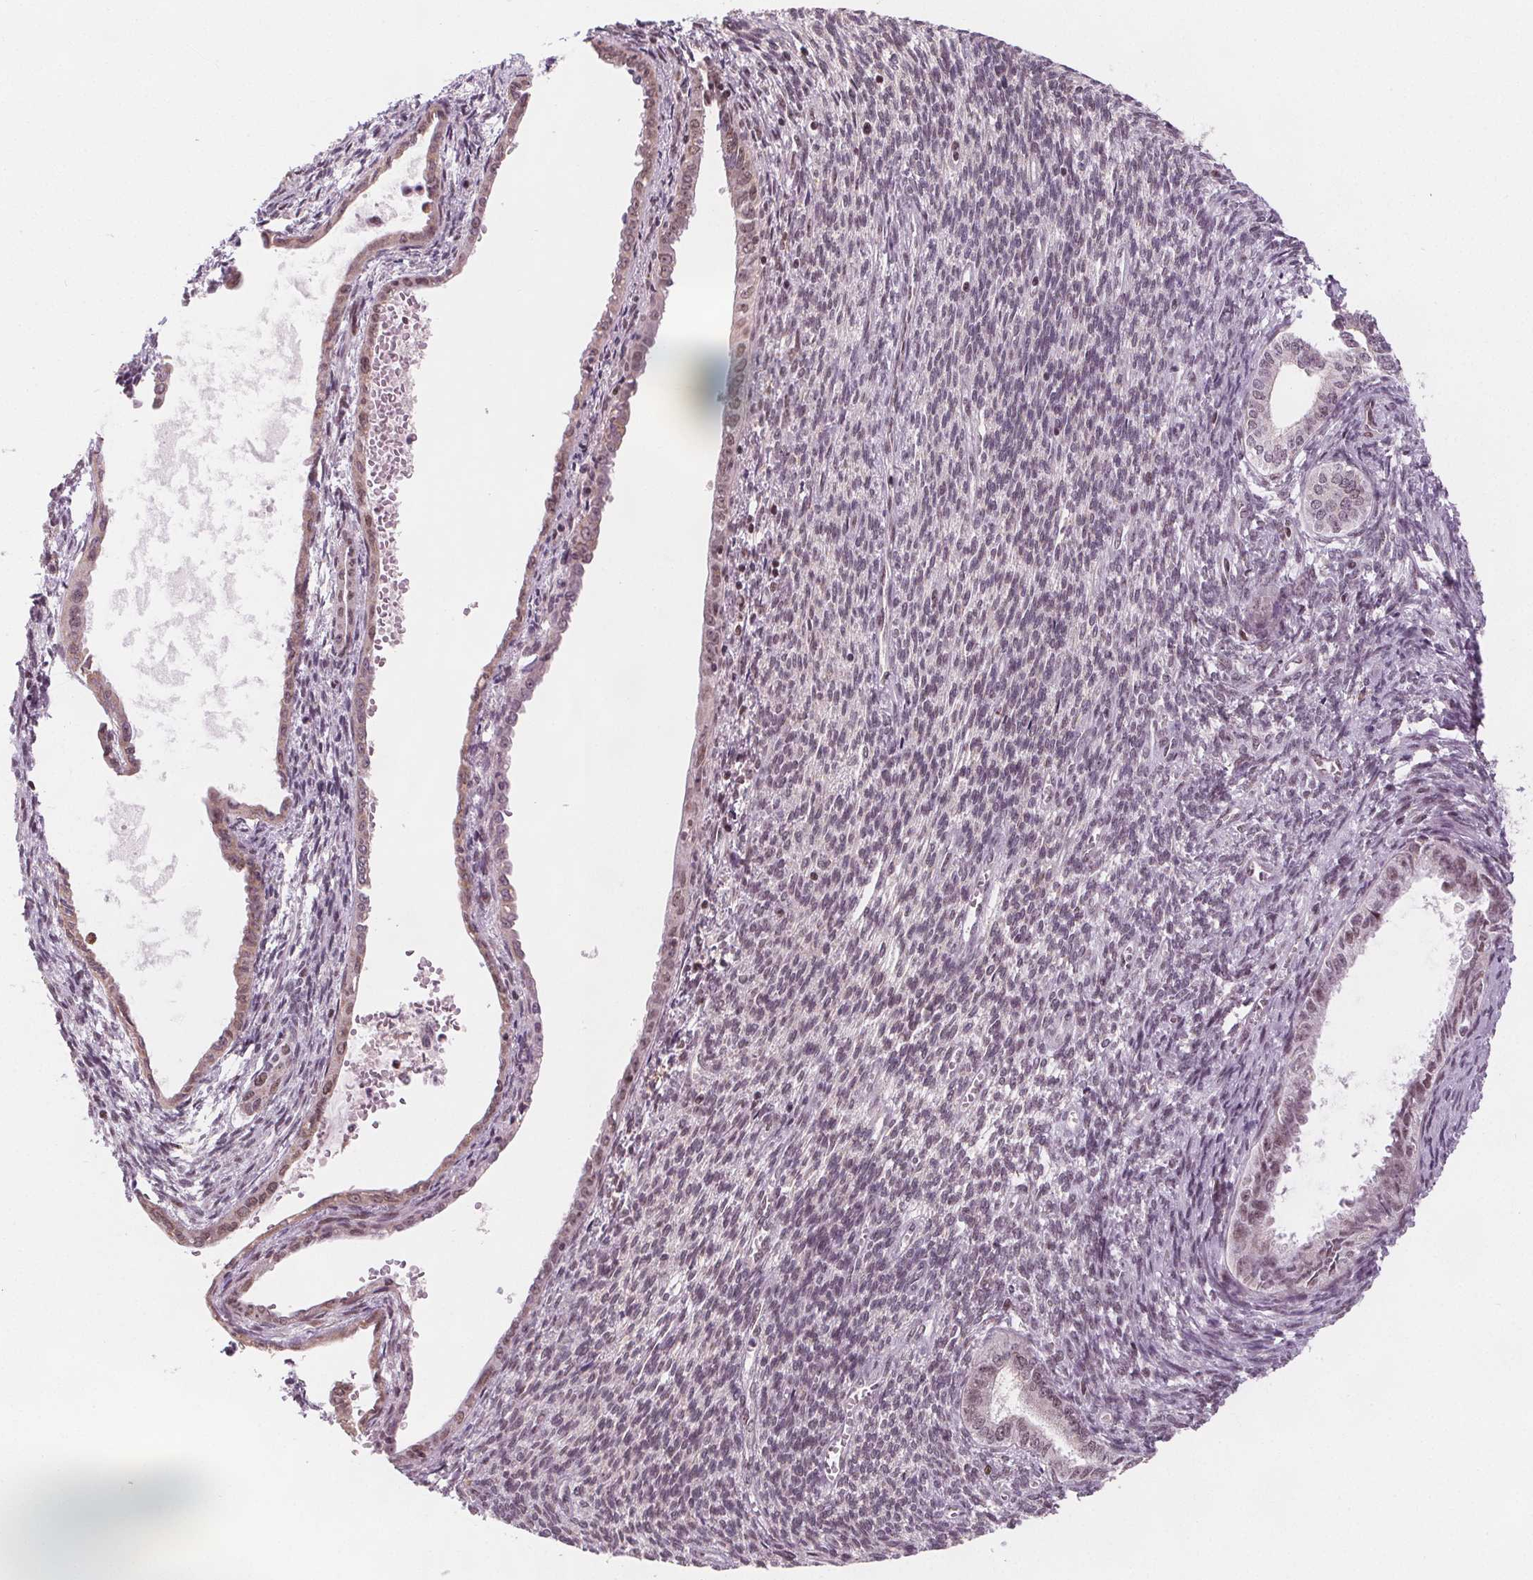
{"staining": {"intensity": "moderate", "quantity": "<25%", "location": "nuclear"}, "tissue": "endometrial cancer", "cell_type": "Tumor cells", "image_type": "cancer", "snomed": [{"axis": "morphology", "description": "Adenocarcinoma, NOS"}, {"axis": "topography", "description": "Endometrium"}], "caption": "This is an image of immunohistochemistry (IHC) staining of endometrial adenocarcinoma, which shows moderate expression in the nuclear of tumor cells.", "gene": "DPM2", "patient": {"sex": "female", "age": 86}}